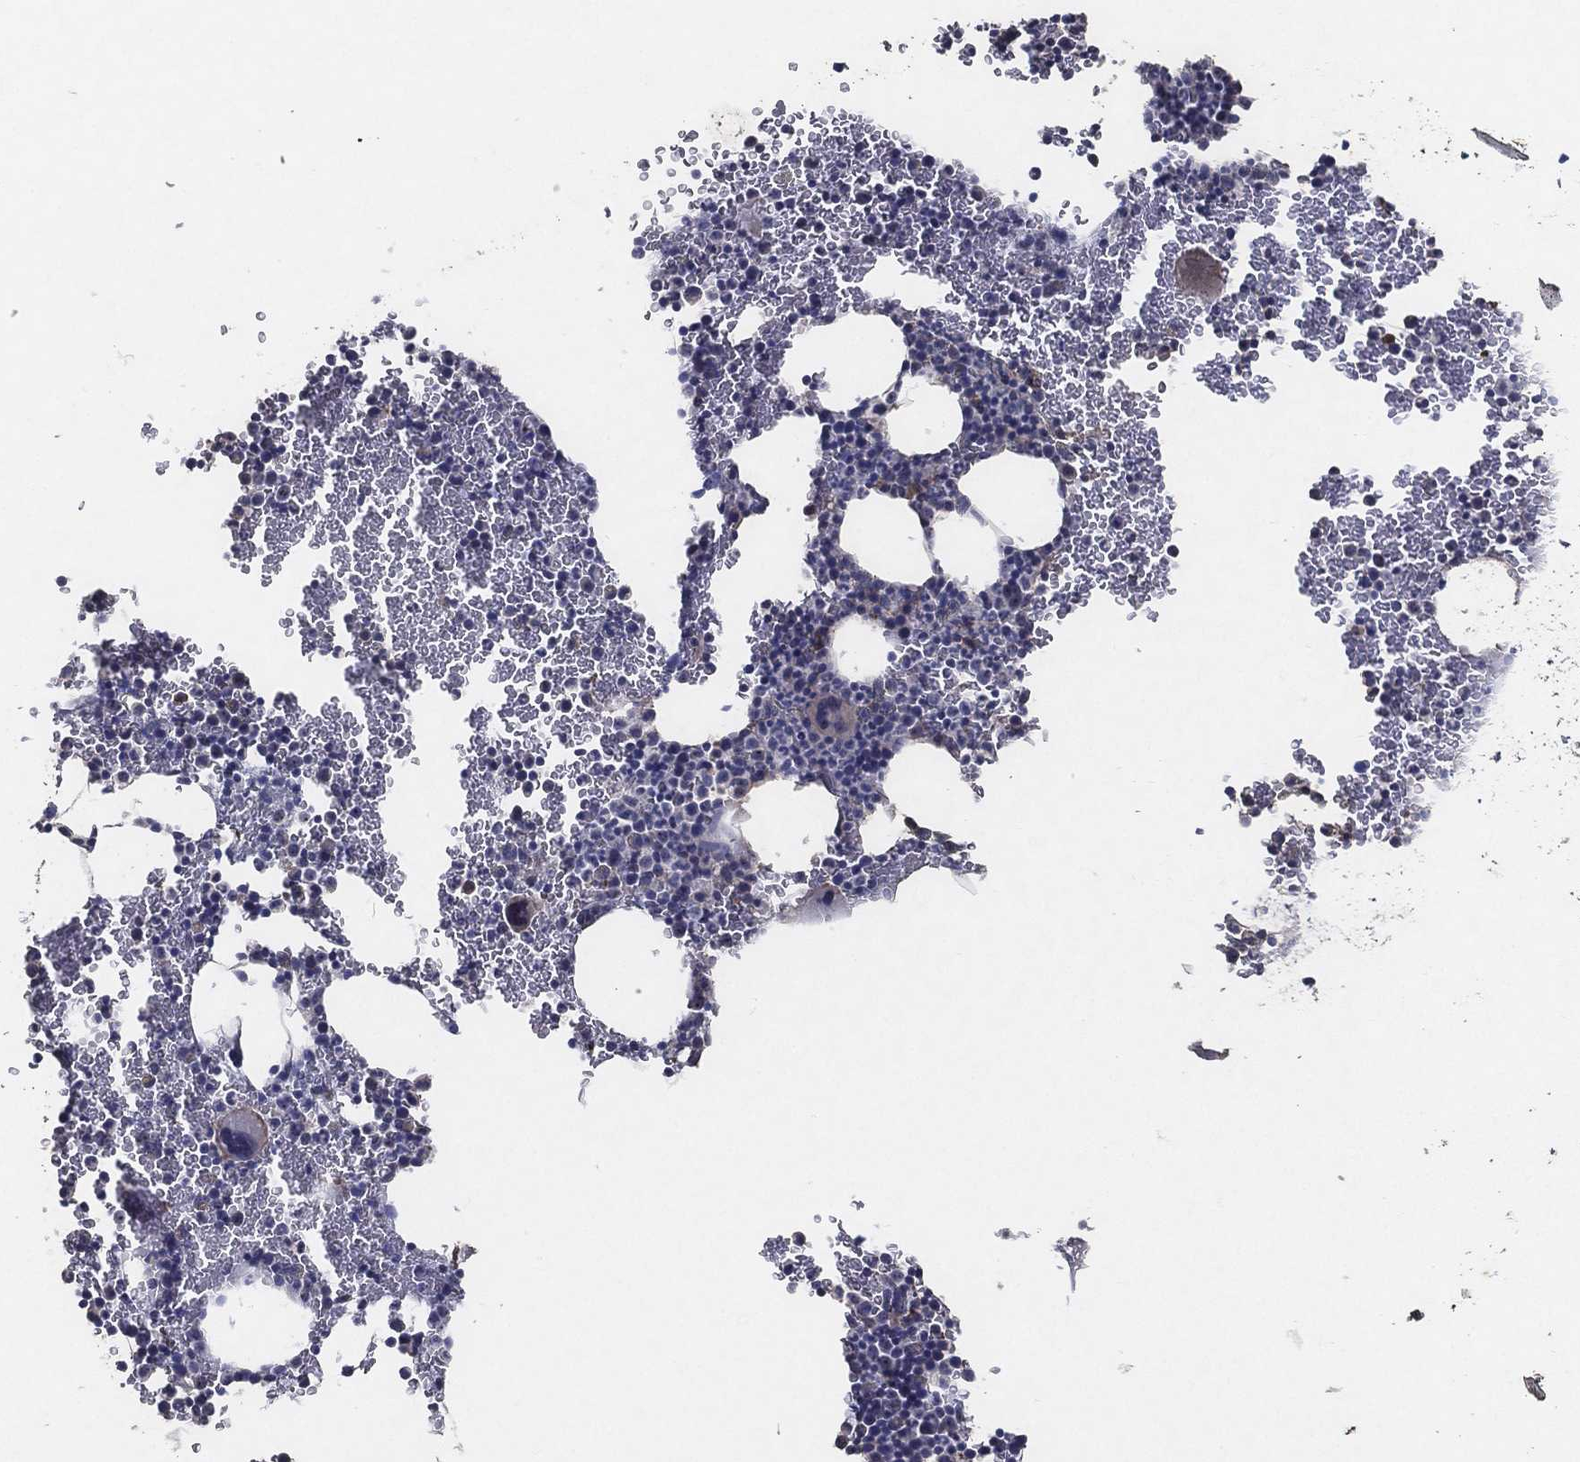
{"staining": {"intensity": "negative", "quantity": "none", "location": "none"}, "tissue": "bone marrow", "cell_type": "Hematopoietic cells", "image_type": "normal", "snomed": [{"axis": "morphology", "description": "Normal tissue, NOS"}, {"axis": "topography", "description": "Bone marrow"}], "caption": "The histopathology image demonstrates no significant staining in hematopoietic cells of bone marrow.", "gene": "EFNA1", "patient": {"sex": "male", "age": 45}}